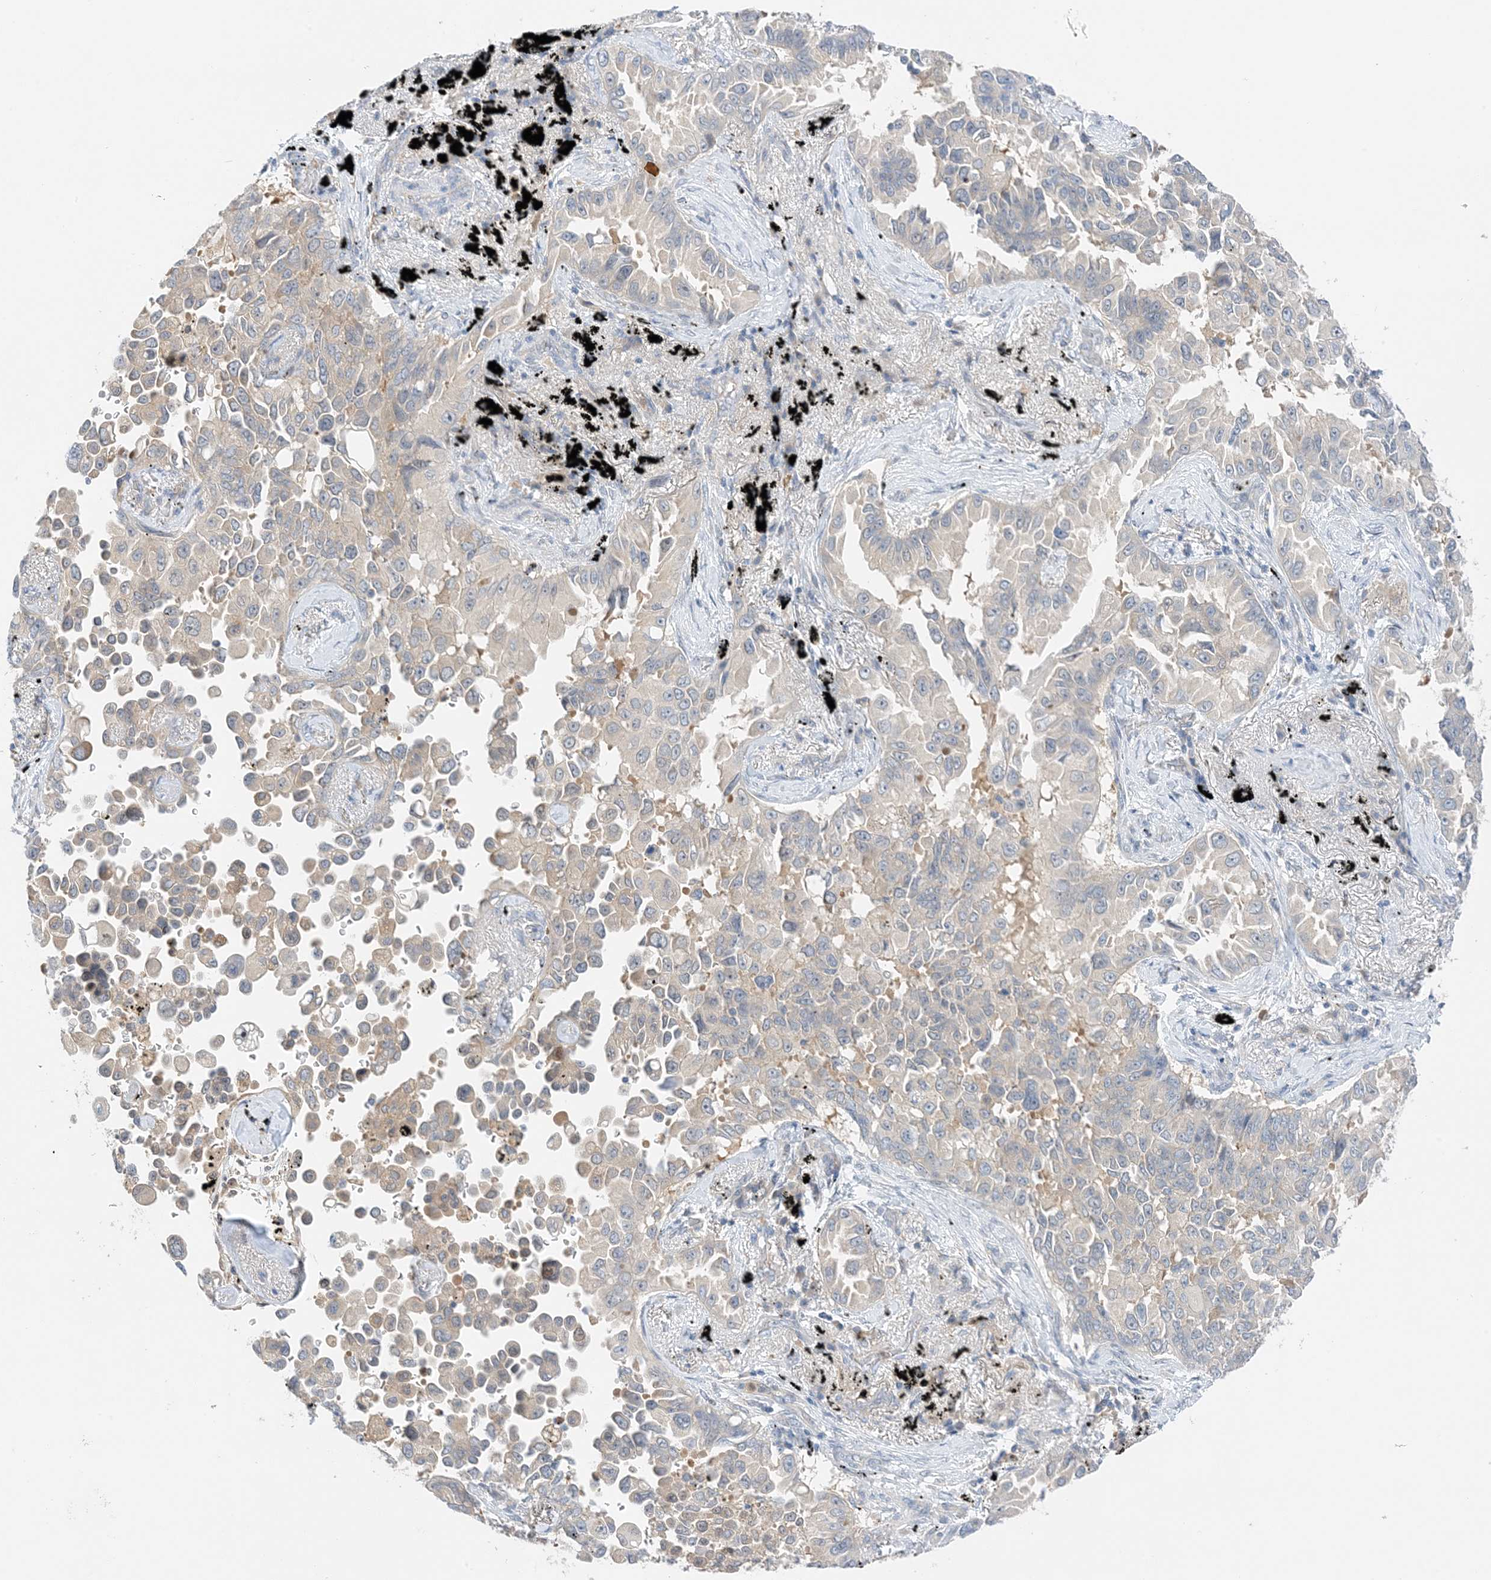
{"staining": {"intensity": "weak", "quantity": "<25%", "location": "cytoplasmic/membranous"}, "tissue": "lung cancer", "cell_type": "Tumor cells", "image_type": "cancer", "snomed": [{"axis": "morphology", "description": "Adenocarcinoma, NOS"}, {"axis": "topography", "description": "Lung"}], "caption": "Lung adenocarcinoma was stained to show a protein in brown. There is no significant expression in tumor cells. Nuclei are stained in blue.", "gene": "KIFBP", "patient": {"sex": "female", "age": 67}}